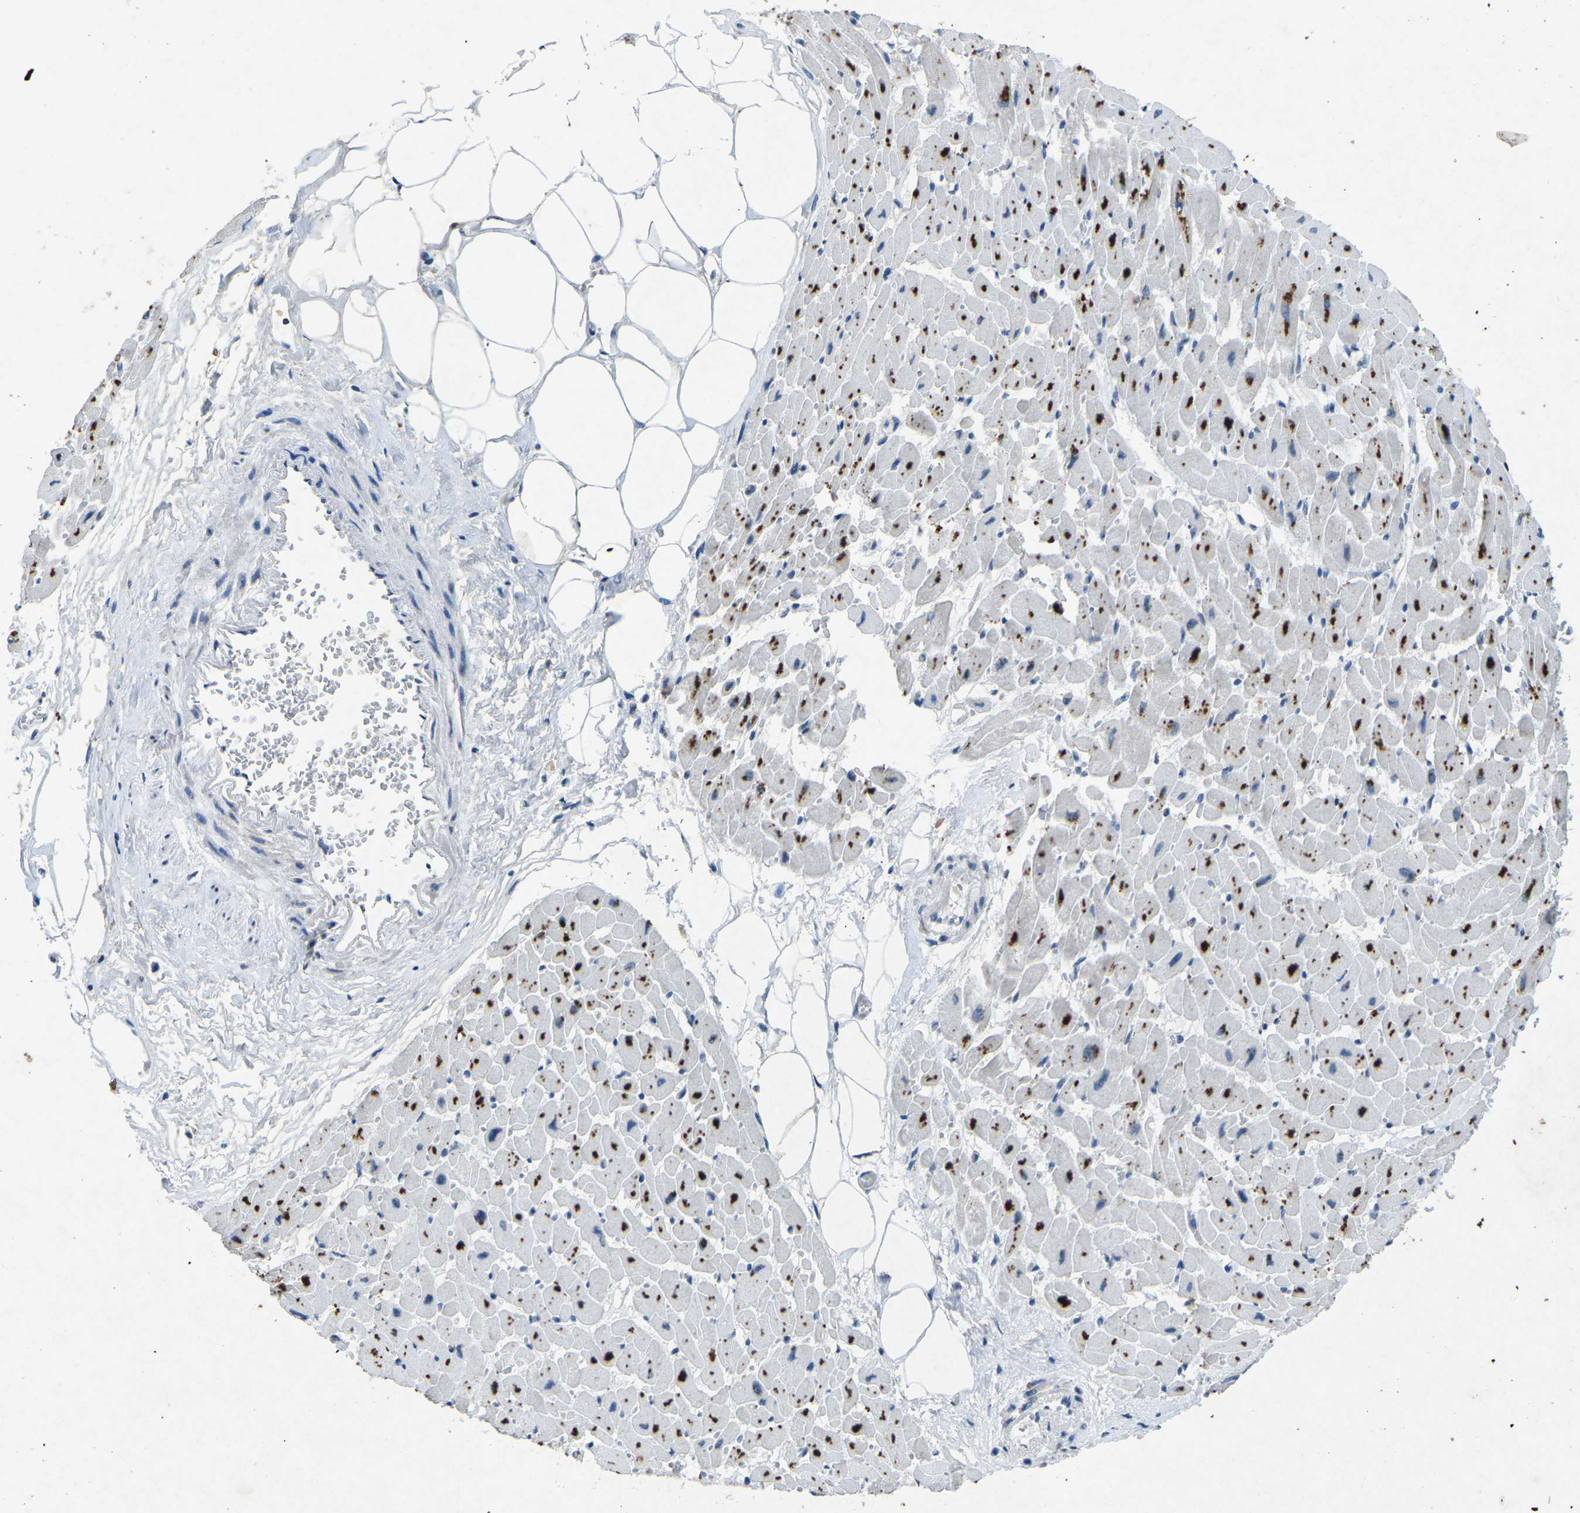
{"staining": {"intensity": "moderate", "quantity": ">75%", "location": "cytoplasmic/membranous"}, "tissue": "heart muscle", "cell_type": "Cardiomyocytes", "image_type": "normal", "snomed": [{"axis": "morphology", "description": "Normal tissue, NOS"}, {"axis": "topography", "description": "Heart"}], "caption": "Heart muscle stained with immunohistochemistry demonstrates moderate cytoplasmic/membranous staining in about >75% of cardiomyocytes.", "gene": "A1BG", "patient": {"sex": "female", "age": 19}}